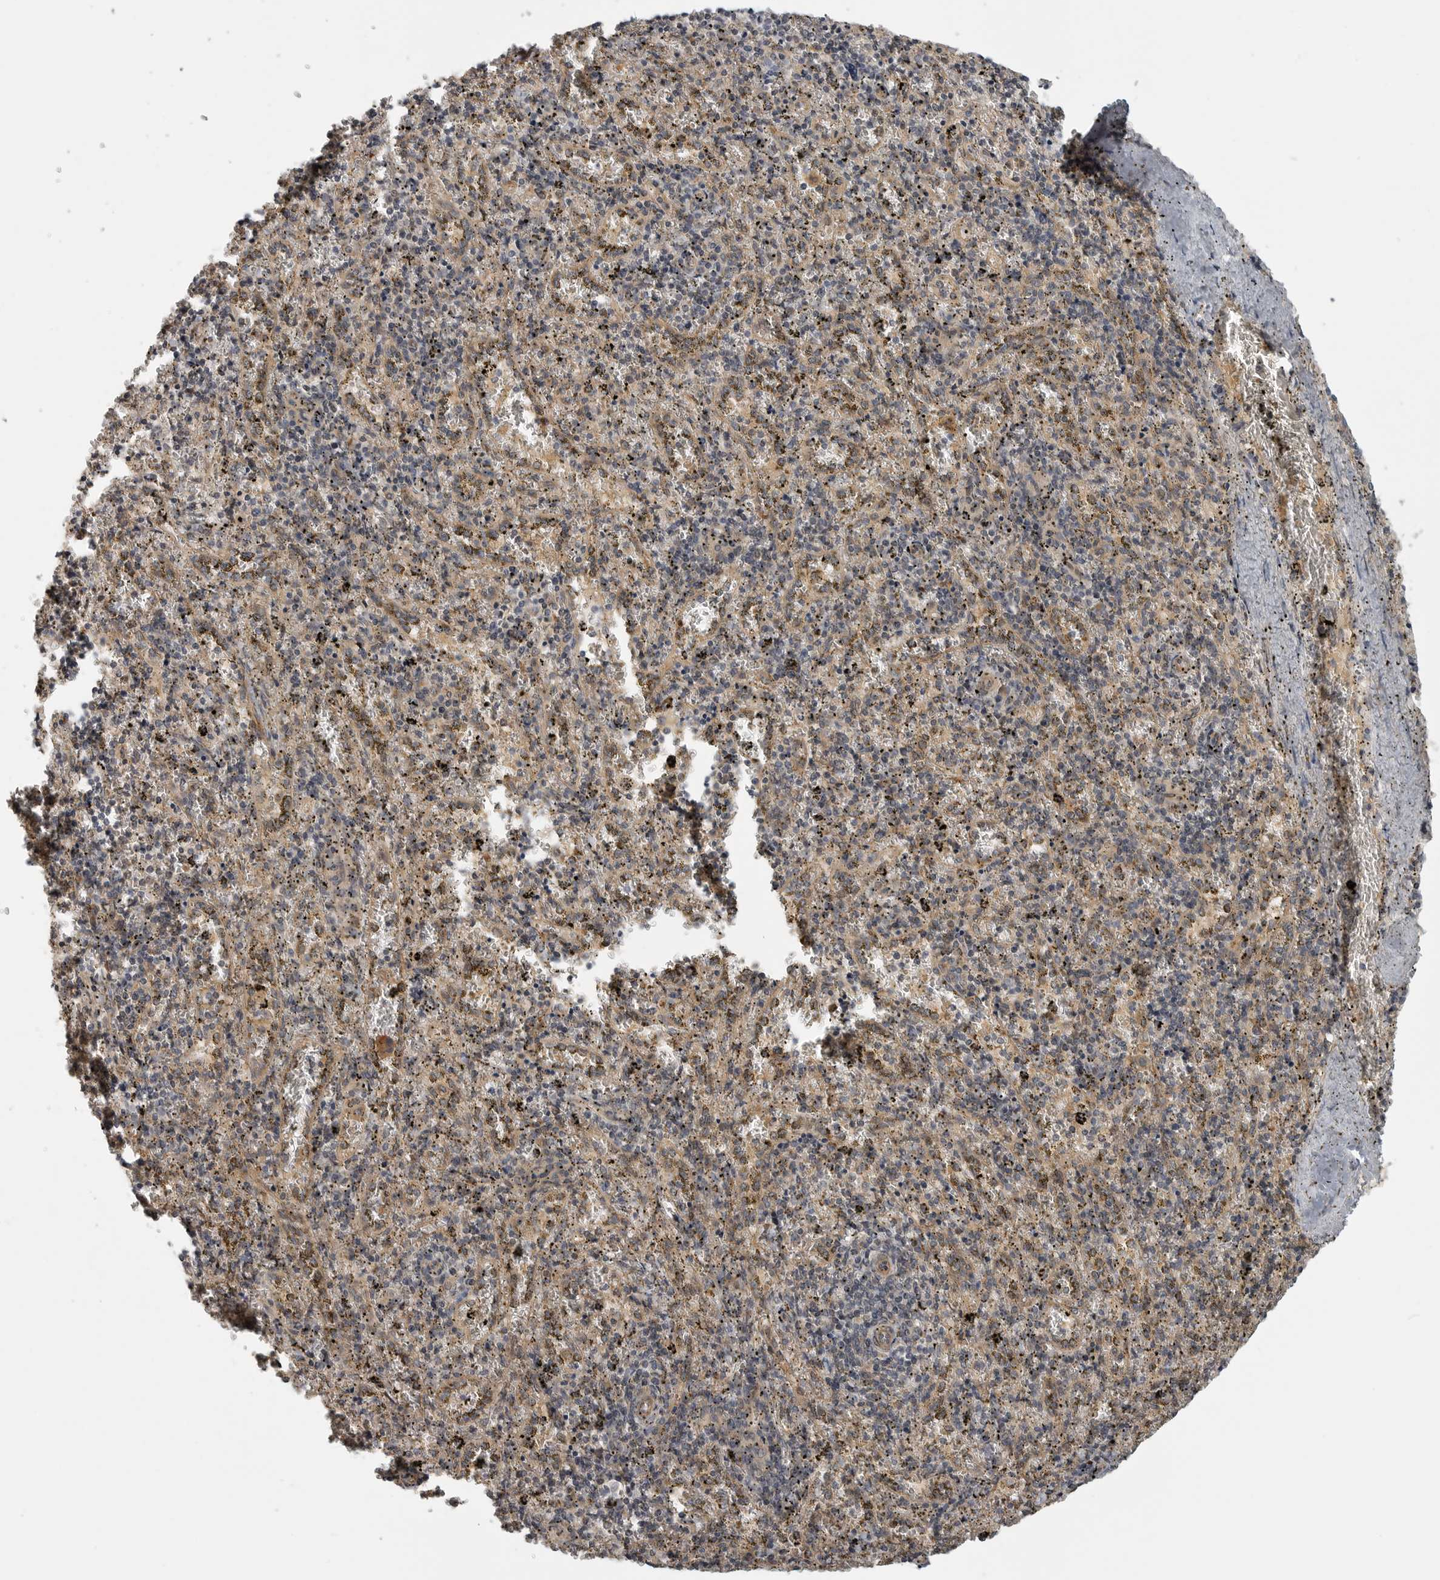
{"staining": {"intensity": "weak", "quantity": "25%-75%", "location": "cytoplasmic/membranous"}, "tissue": "spleen", "cell_type": "Cells in red pulp", "image_type": "normal", "snomed": [{"axis": "morphology", "description": "Normal tissue, NOS"}, {"axis": "topography", "description": "Spleen"}], "caption": "Approximately 25%-75% of cells in red pulp in normal human spleen display weak cytoplasmic/membranous protein expression as visualized by brown immunohistochemical staining.", "gene": "CUEDC1", "patient": {"sex": "male", "age": 11}}